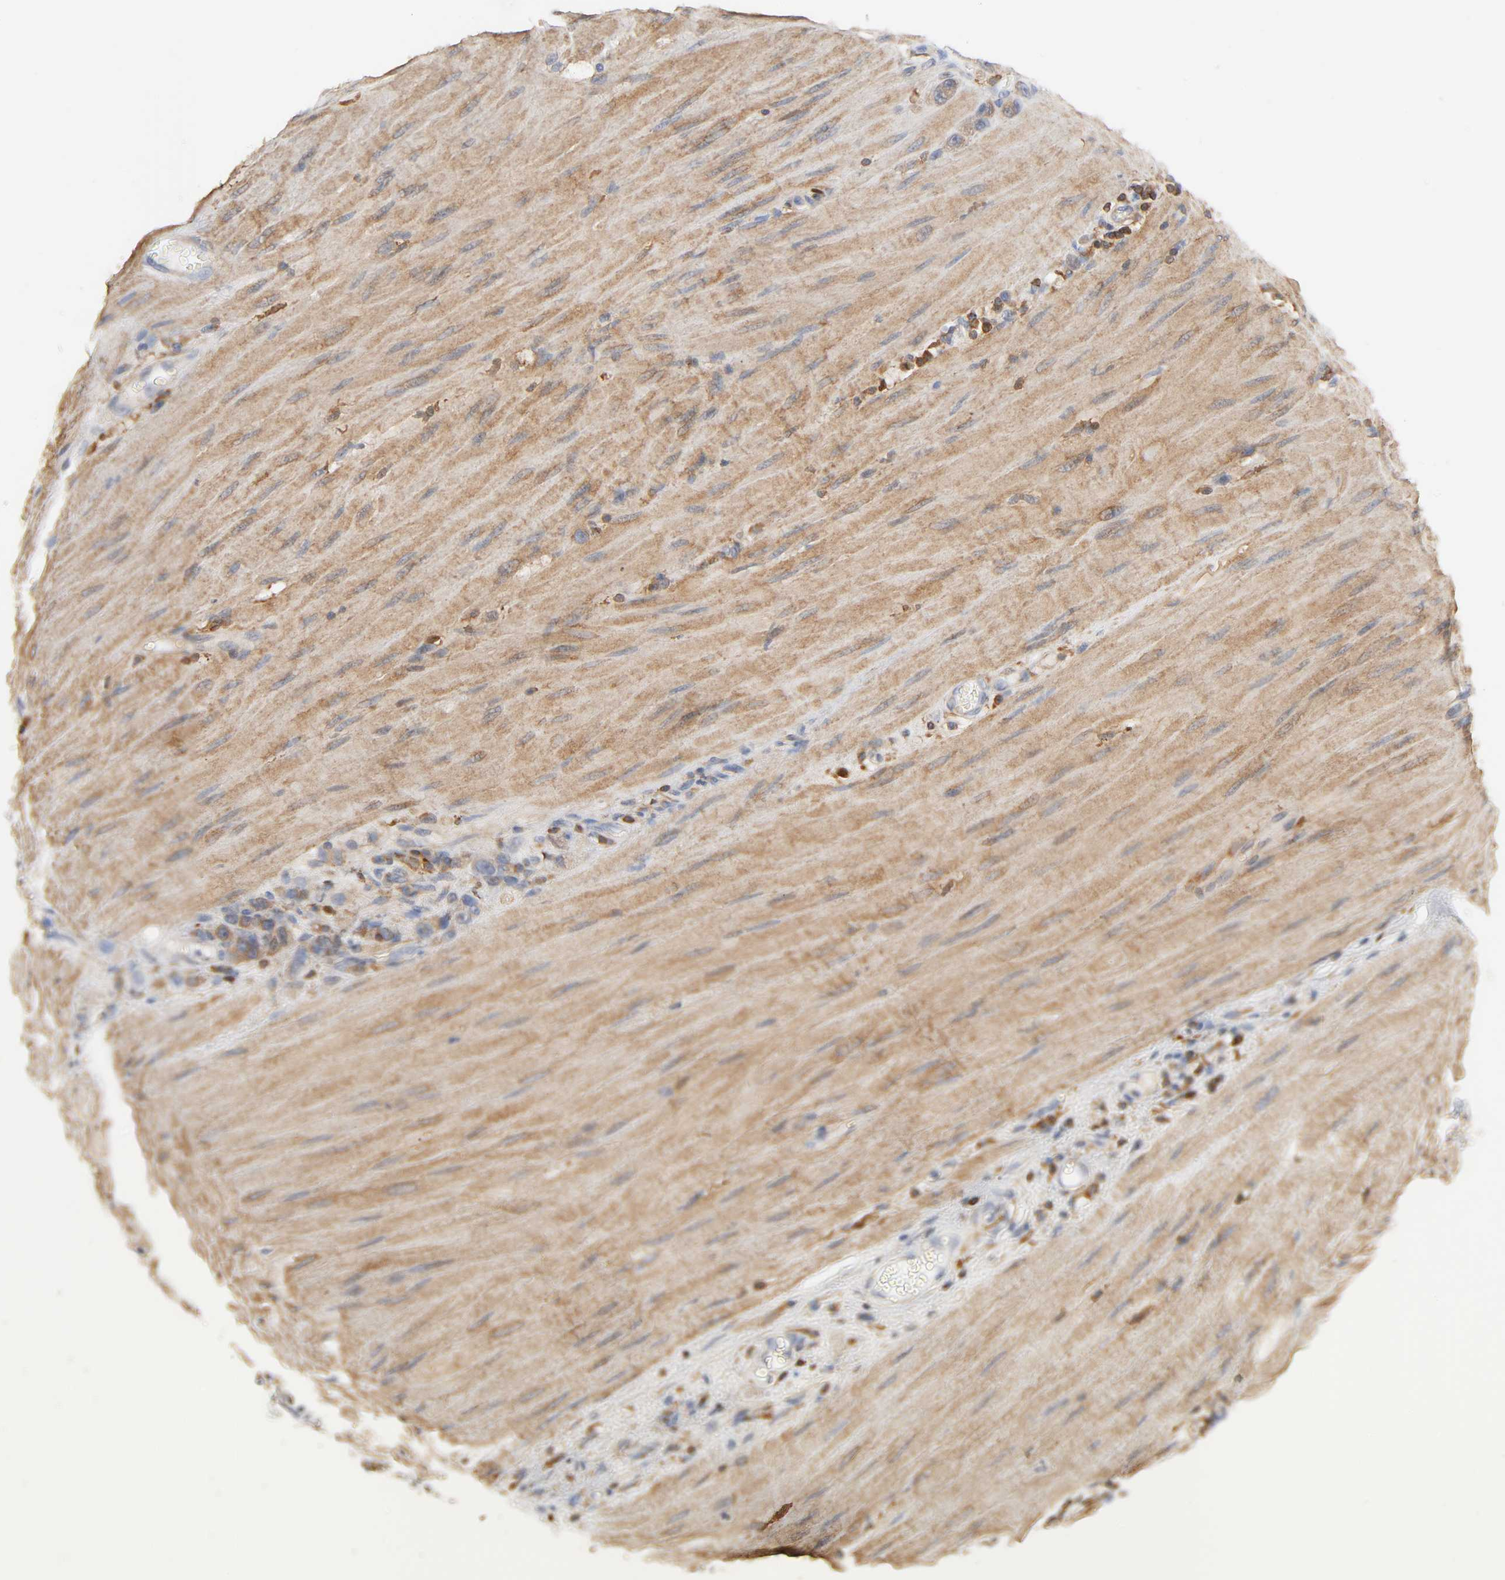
{"staining": {"intensity": "moderate", "quantity": ">75%", "location": "cytoplasmic/membranous"}, "tissue": "stomach cancer", "cell_type": "Tumor cells", "image_type": "cancer", "snomed": [{"axis": "morphology", "description": "Adenocarcinoma, NOS"}, {"axis": "topography", "description": "Stomach"}], "caption": "Moderate cytoplasmic/membranous protein positivity is appreciated in approximately >75% of tumor cells in stomach cancer (adenocarcinoma). (IHC, brightfield microscopy, high magnification).", "gene": "BIN1", "patient": {"sex": "male", "age": 82}}